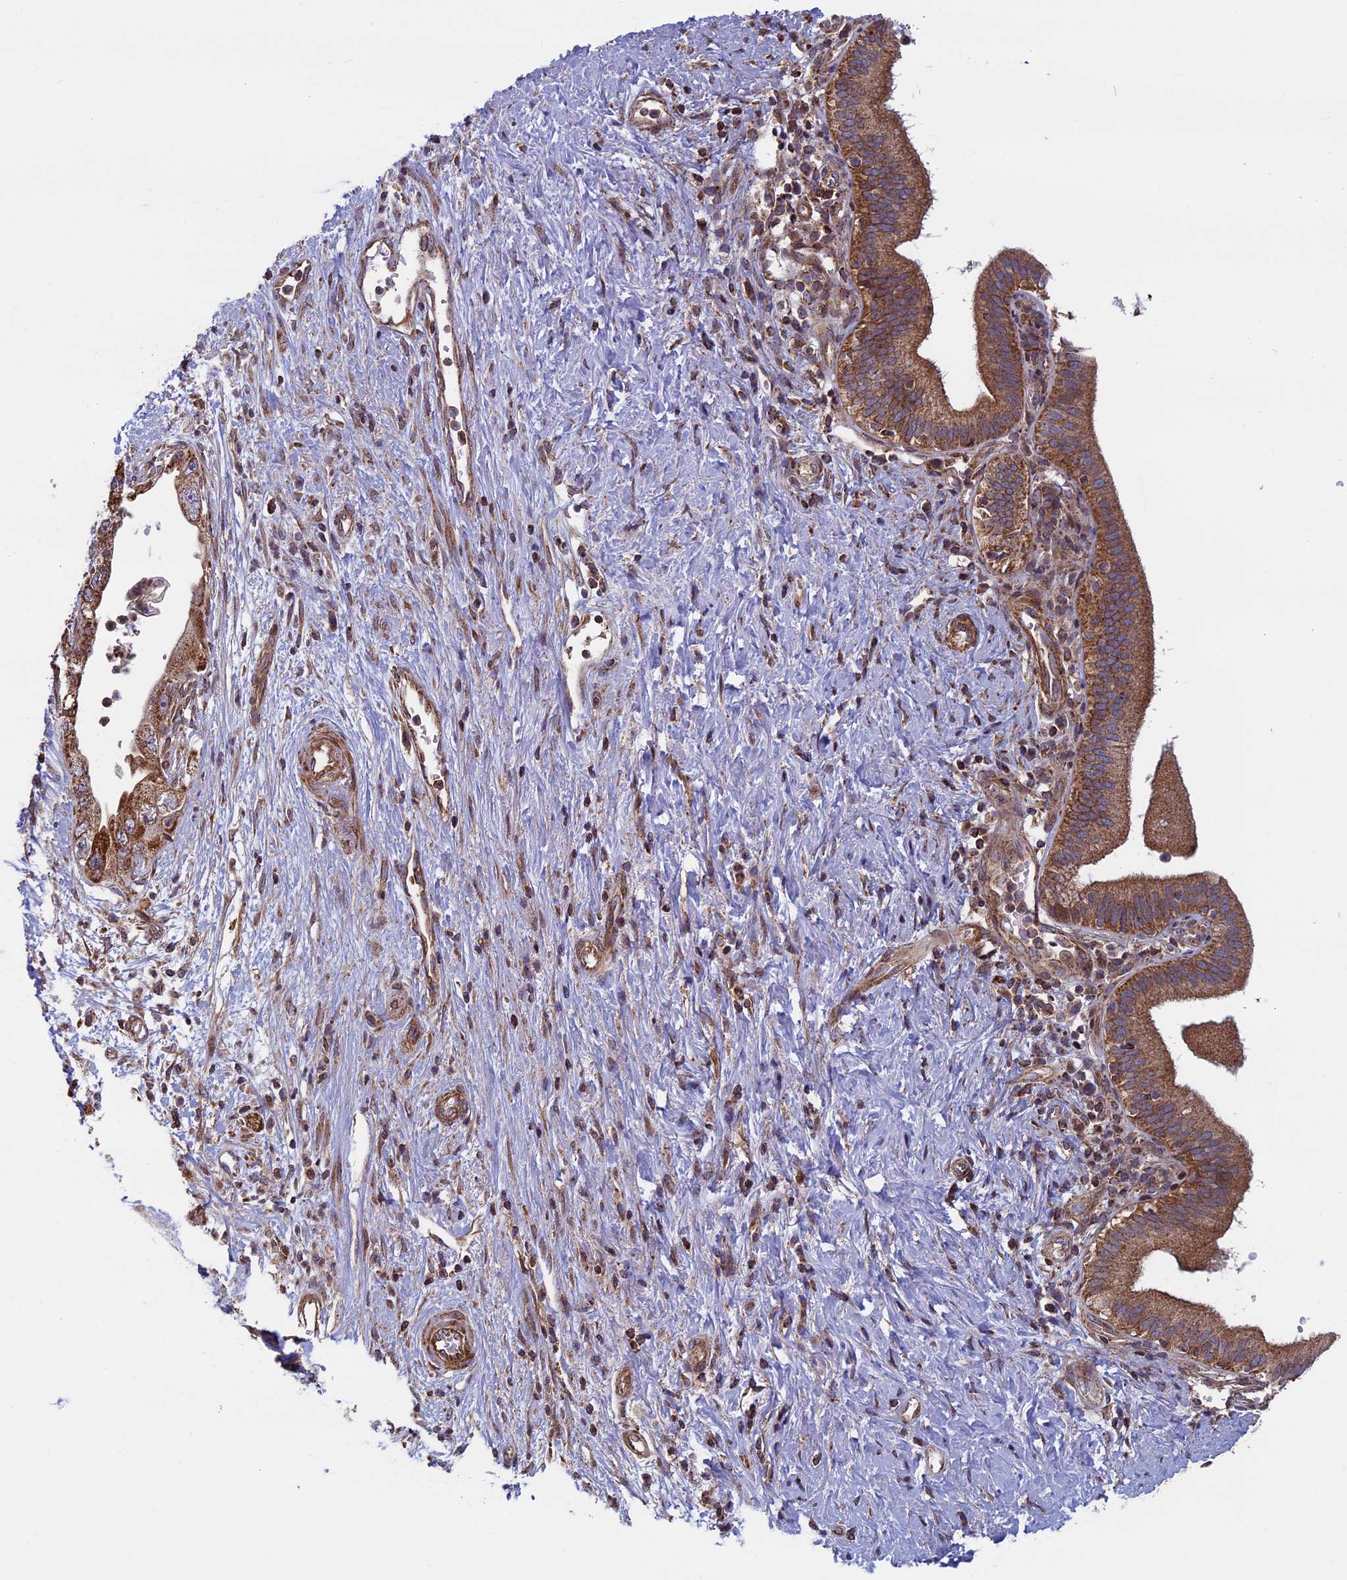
{"staining": {"intensity": "moderate", "quantity": ">75%", "location": "cytoplasmic/membranous"}, "tissue": "pancreatic cancer", "cell_type": "Tumor cells", "image_type": "cancer", "snomed": [{"axis": "morphology", "description": "Adenocarcinoma, NOS"}, {"axis": "topography", "description": "Pancreas"}], "caption": "A micrograph showing moderate cytoplasmic/membranous staining in about >75% of tumor cells in adenocarcinoma (pancreatic), as visualized by brown immunohistochemical staining.", "gene": "CCDC8", "patient": {"sex": "female", "age": 73}}